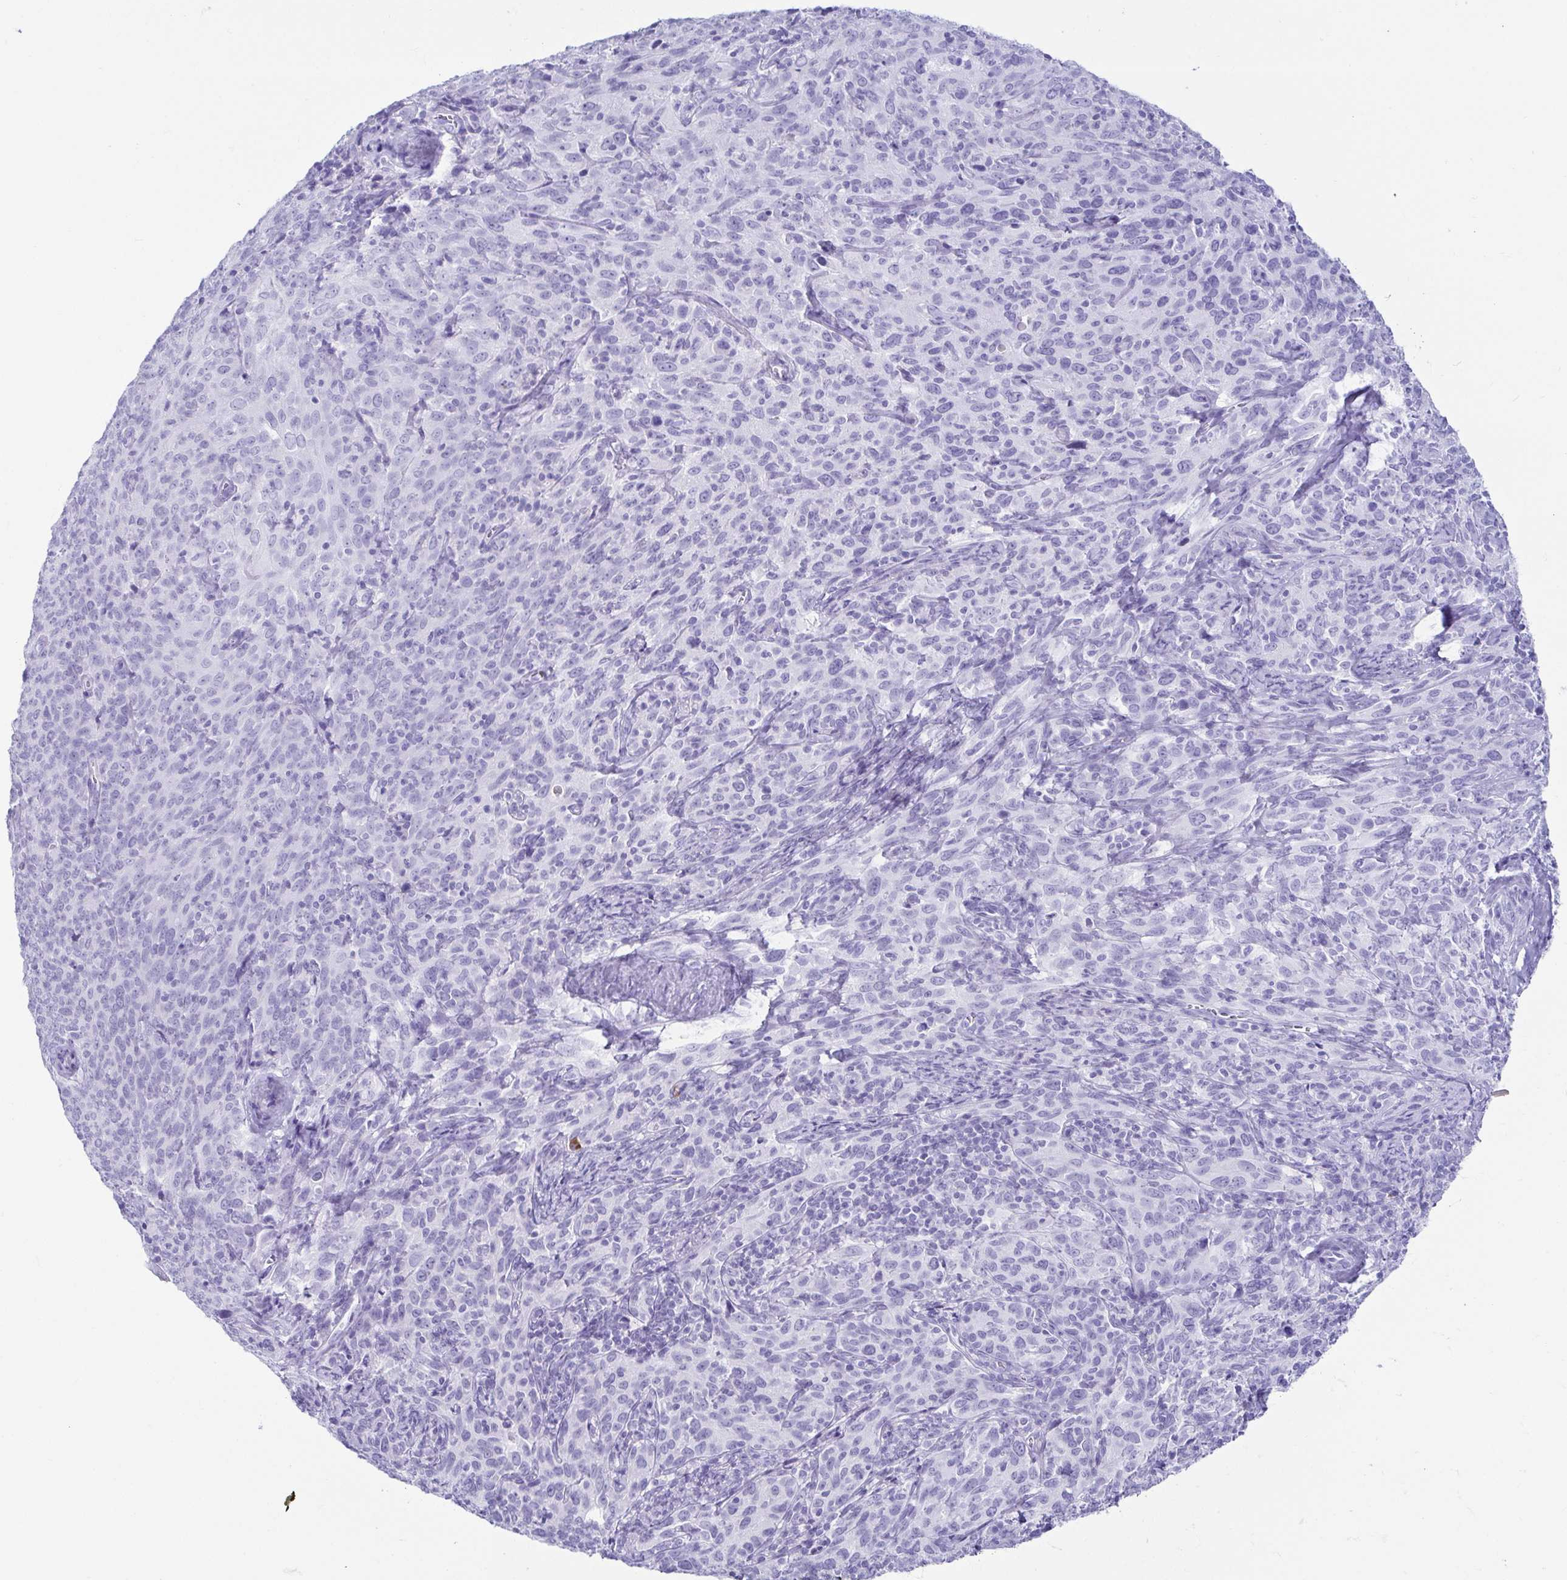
{"staining": {"intensity": "negative", "quantity": "none", "location": "none"}, "tissue": "cervical cancer", "cell_type": "Tumor cells", "image_type": "cancer", "snomed": [{"axis": "morphology", "description": "Squamous cell carcinoma, NOS"}, {"axis": "topography", "description": "Cervix"}], "caption": "High power microscopy histopathology image of an IHC histopathology image of cervical squamous cell carcinoma, revealing no significant expression in tumor cells. (DAB (3,3'-diaminobenzidine) immunohistochemistry (IHC) visualized using brightfield microscopy, high magnification).", "gene": "CD164L2", "patient": {"sex": "female", "age": 51}}